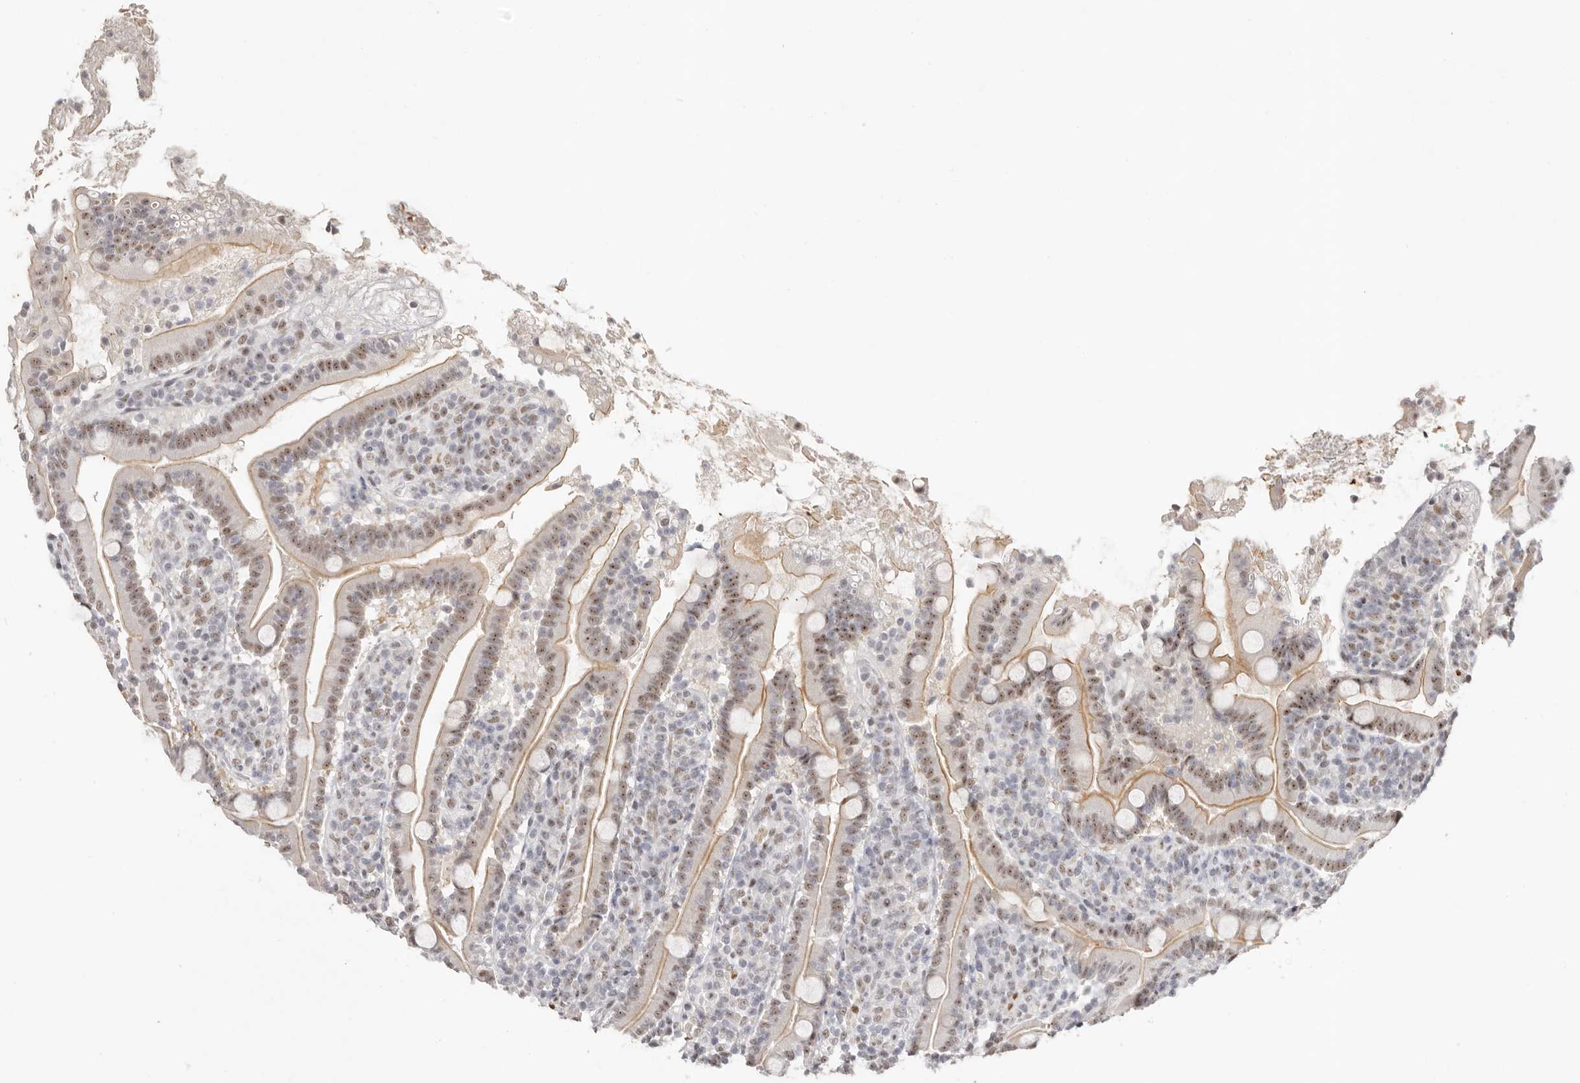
{"staining": {"intensity": "moderate", "quantity": ">75%", "location": "cytoplasmic/membranous,nuclear"}, "tissue": "duodenum", "cell_type": "Glandular cells", "image_type": "normal", "snomed": [{"axis": "morphology", "description": "Normal tissue, NOS"}, {"axis": "topography", "description": "Duodenum"}], "caption": "A brown stain highlights moderate cytoplasmic/membranous,nuclear expression of a protein in glandular cells of benign duodenum. (DAB IHC, brown staining for protein, blue staining for nuclei).", "gene": "LARP7", "patient": {"sex": "male", "age": 35}}